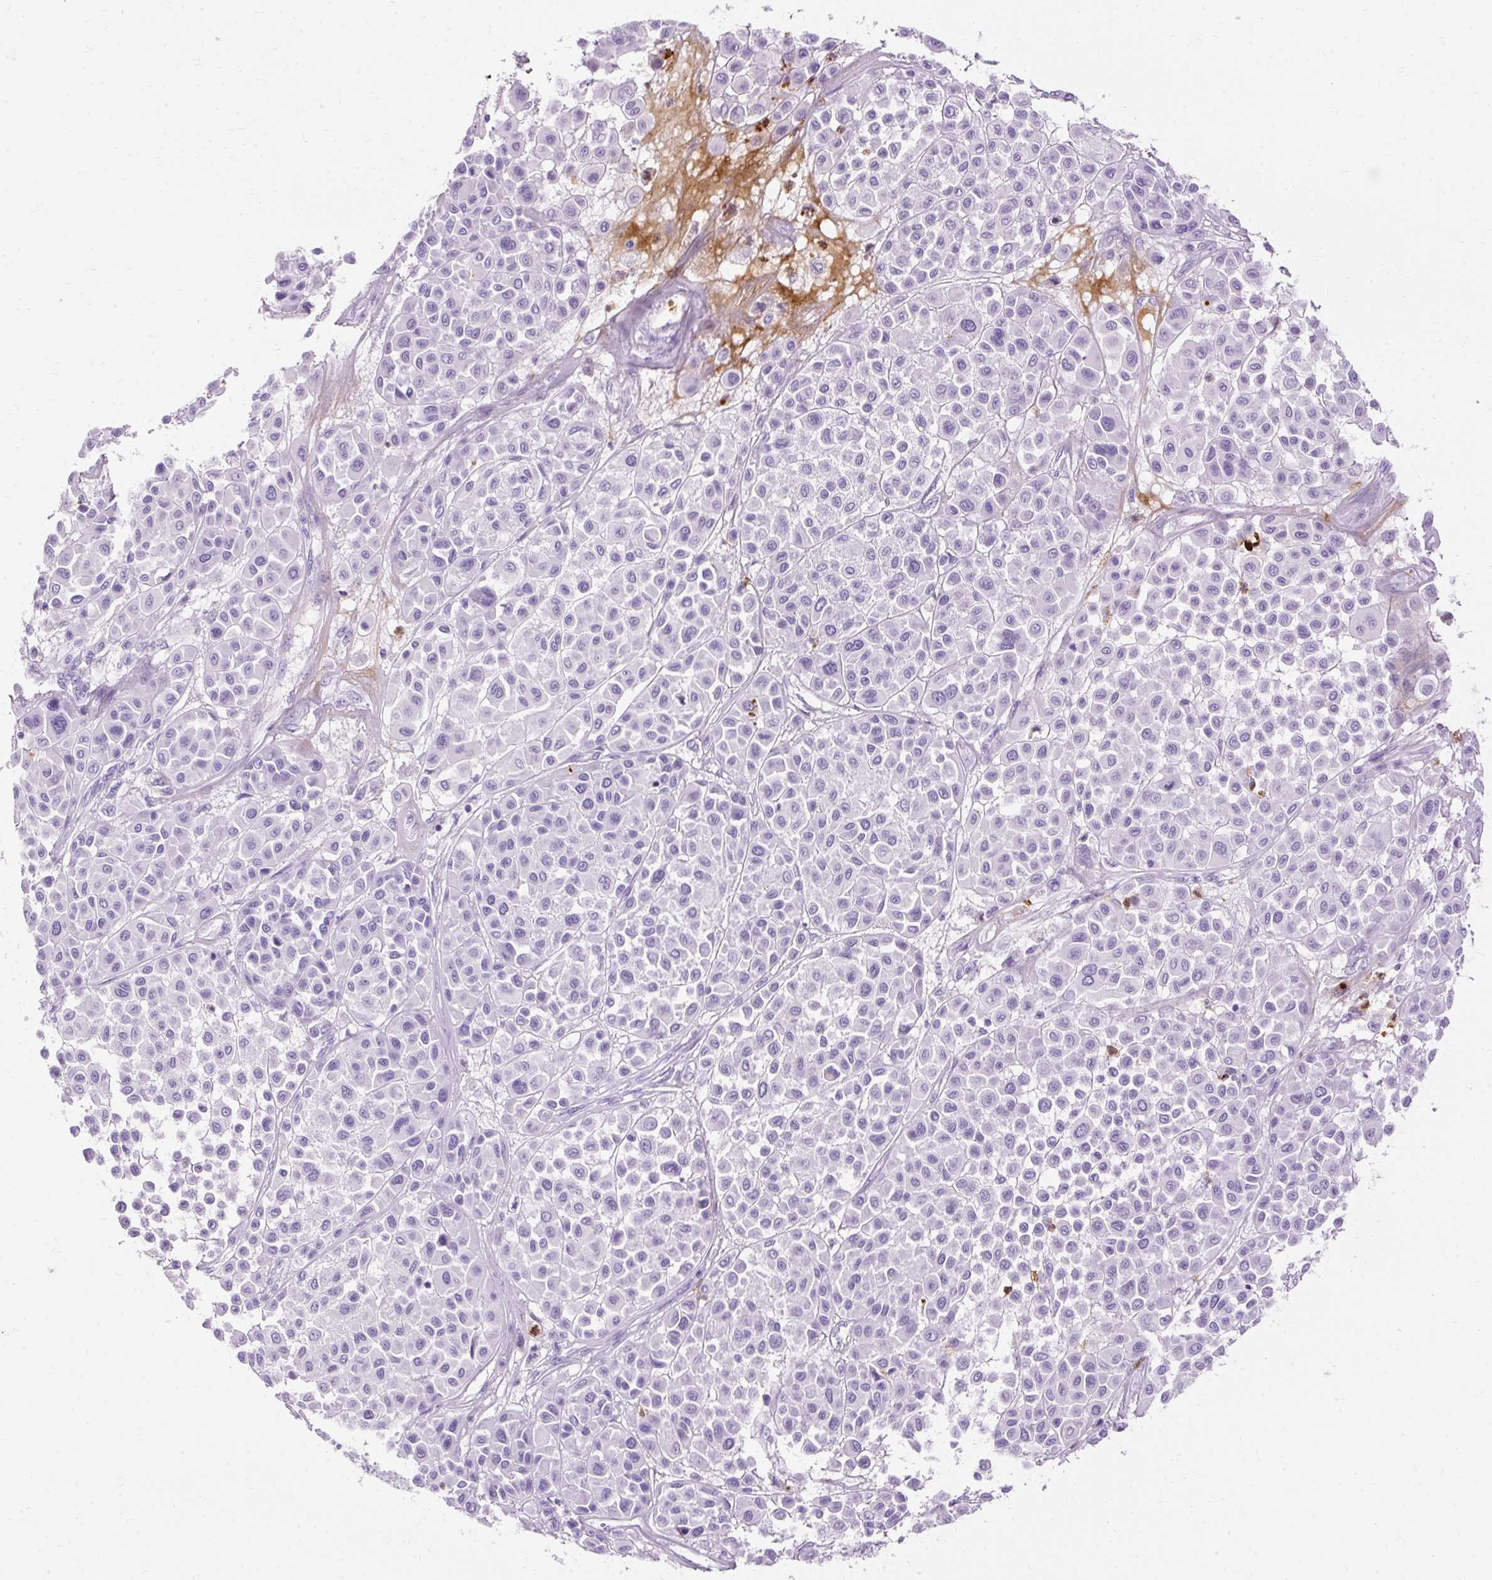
{"staining": {"intensity": "negative", "quantity": "none", "location": "none"}, "tissue": "melanoma", "cell_type": "Tumor cells", "image_type": "cancer", "snomed": [{"axis": "morphology", "description": "Malignant melanoma, Metastatic site"}, {"axis": "topography", "description": "Soft tissue"}], "caption": "An immunohistochemistry (IHC) photomicrograph of melanoma is shown. There is no staining in tumor cells of melanoma.", "gene": "DEFA1", "patient": {"sex": "male", "age": 41}}